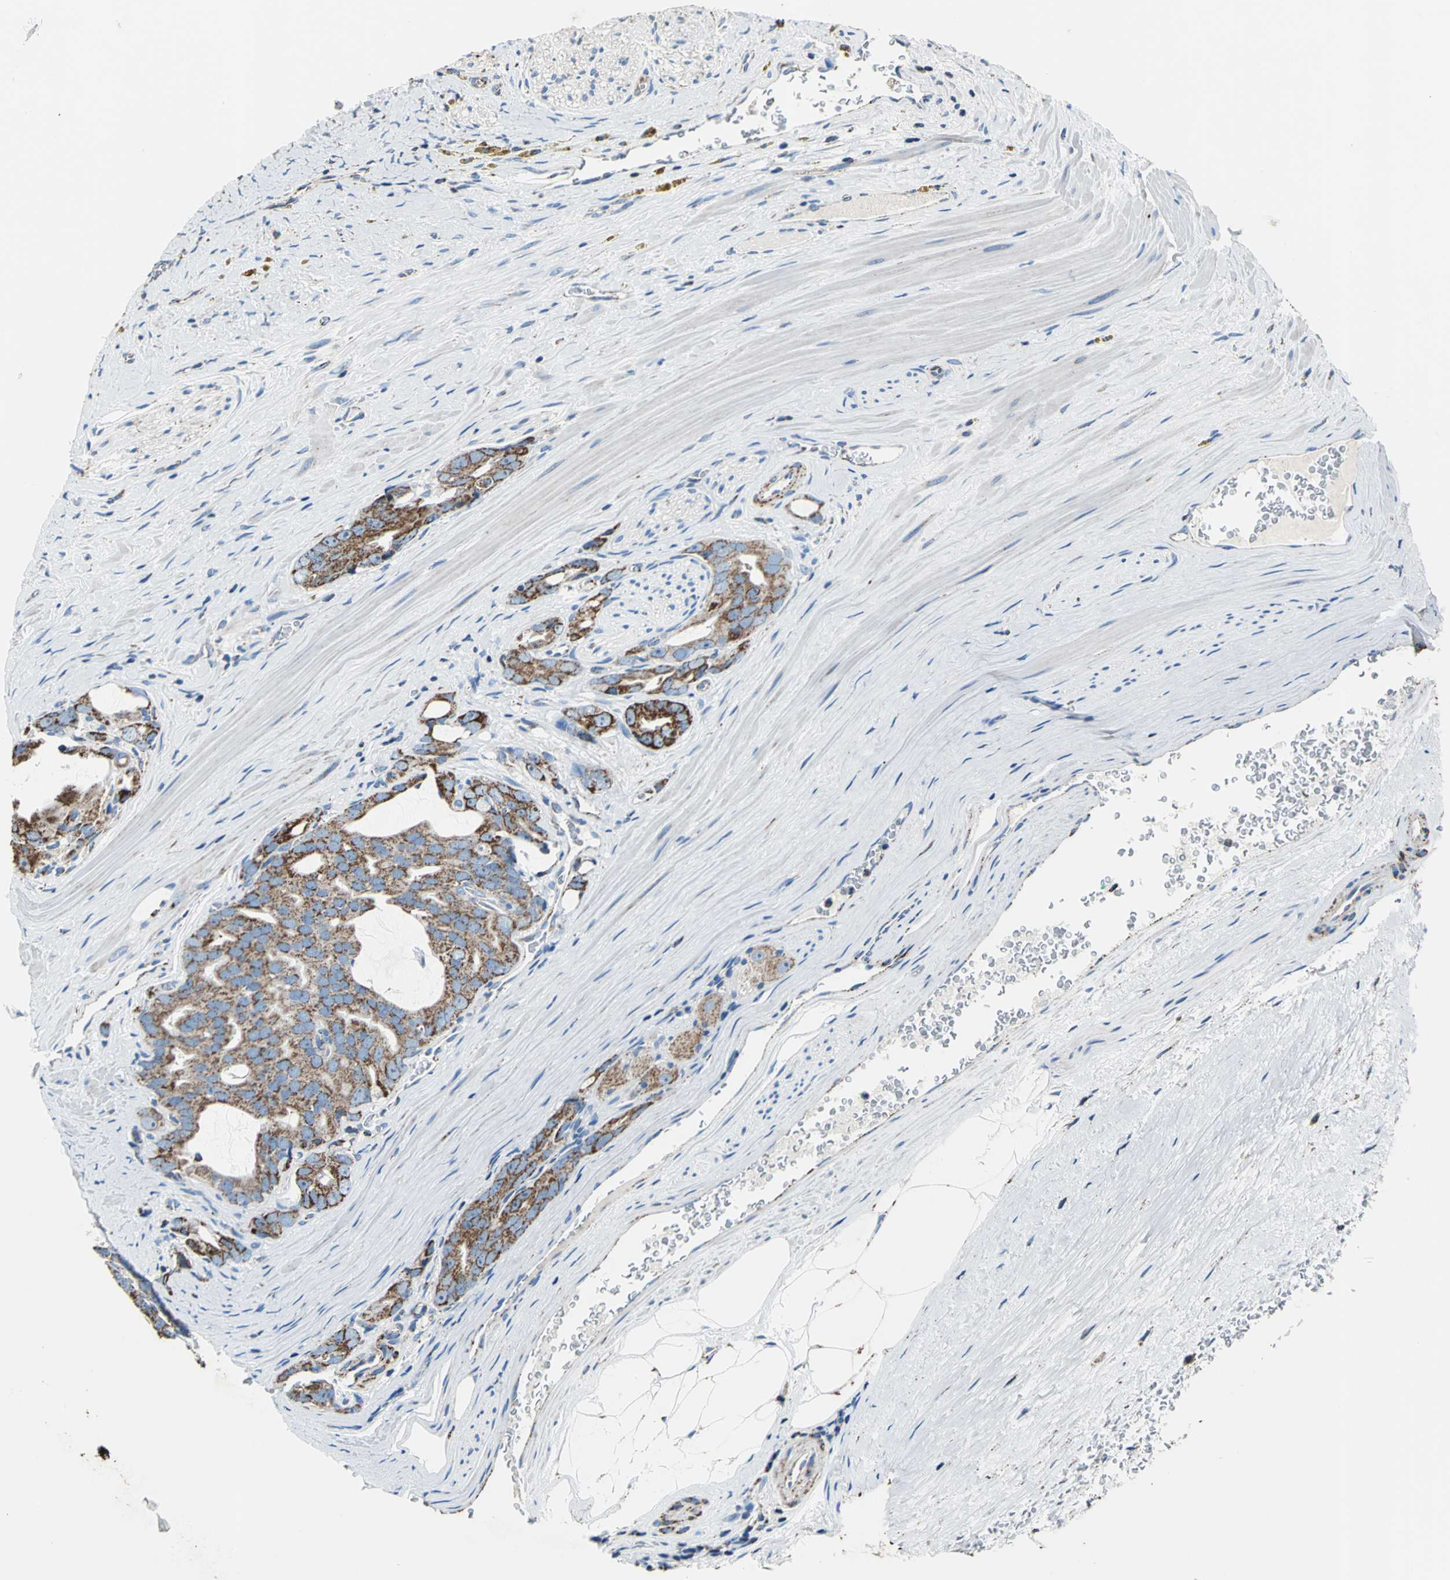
{"staining": {"intensity": "strong", "quantity": ">75%", "location": "cytoplasmic/membranous"}, "tissue": "prostate cancer", "cell_type": "Tumor cells", "image_type": "cancer", "snomed": [{"axis": "morphology", "description": "Adenocarcinoma, Medium grade"}, {"axis": "topography", "description": "Prostate"}], "caption": "A brown stain labels strong cytoplasmic/membranous expression of a protein in human prostate cancer (adenocarcinoma (medium-grade)) tumor cells.", "gene": "ECH1", "patient": {"sex": "male", "age": 53}}